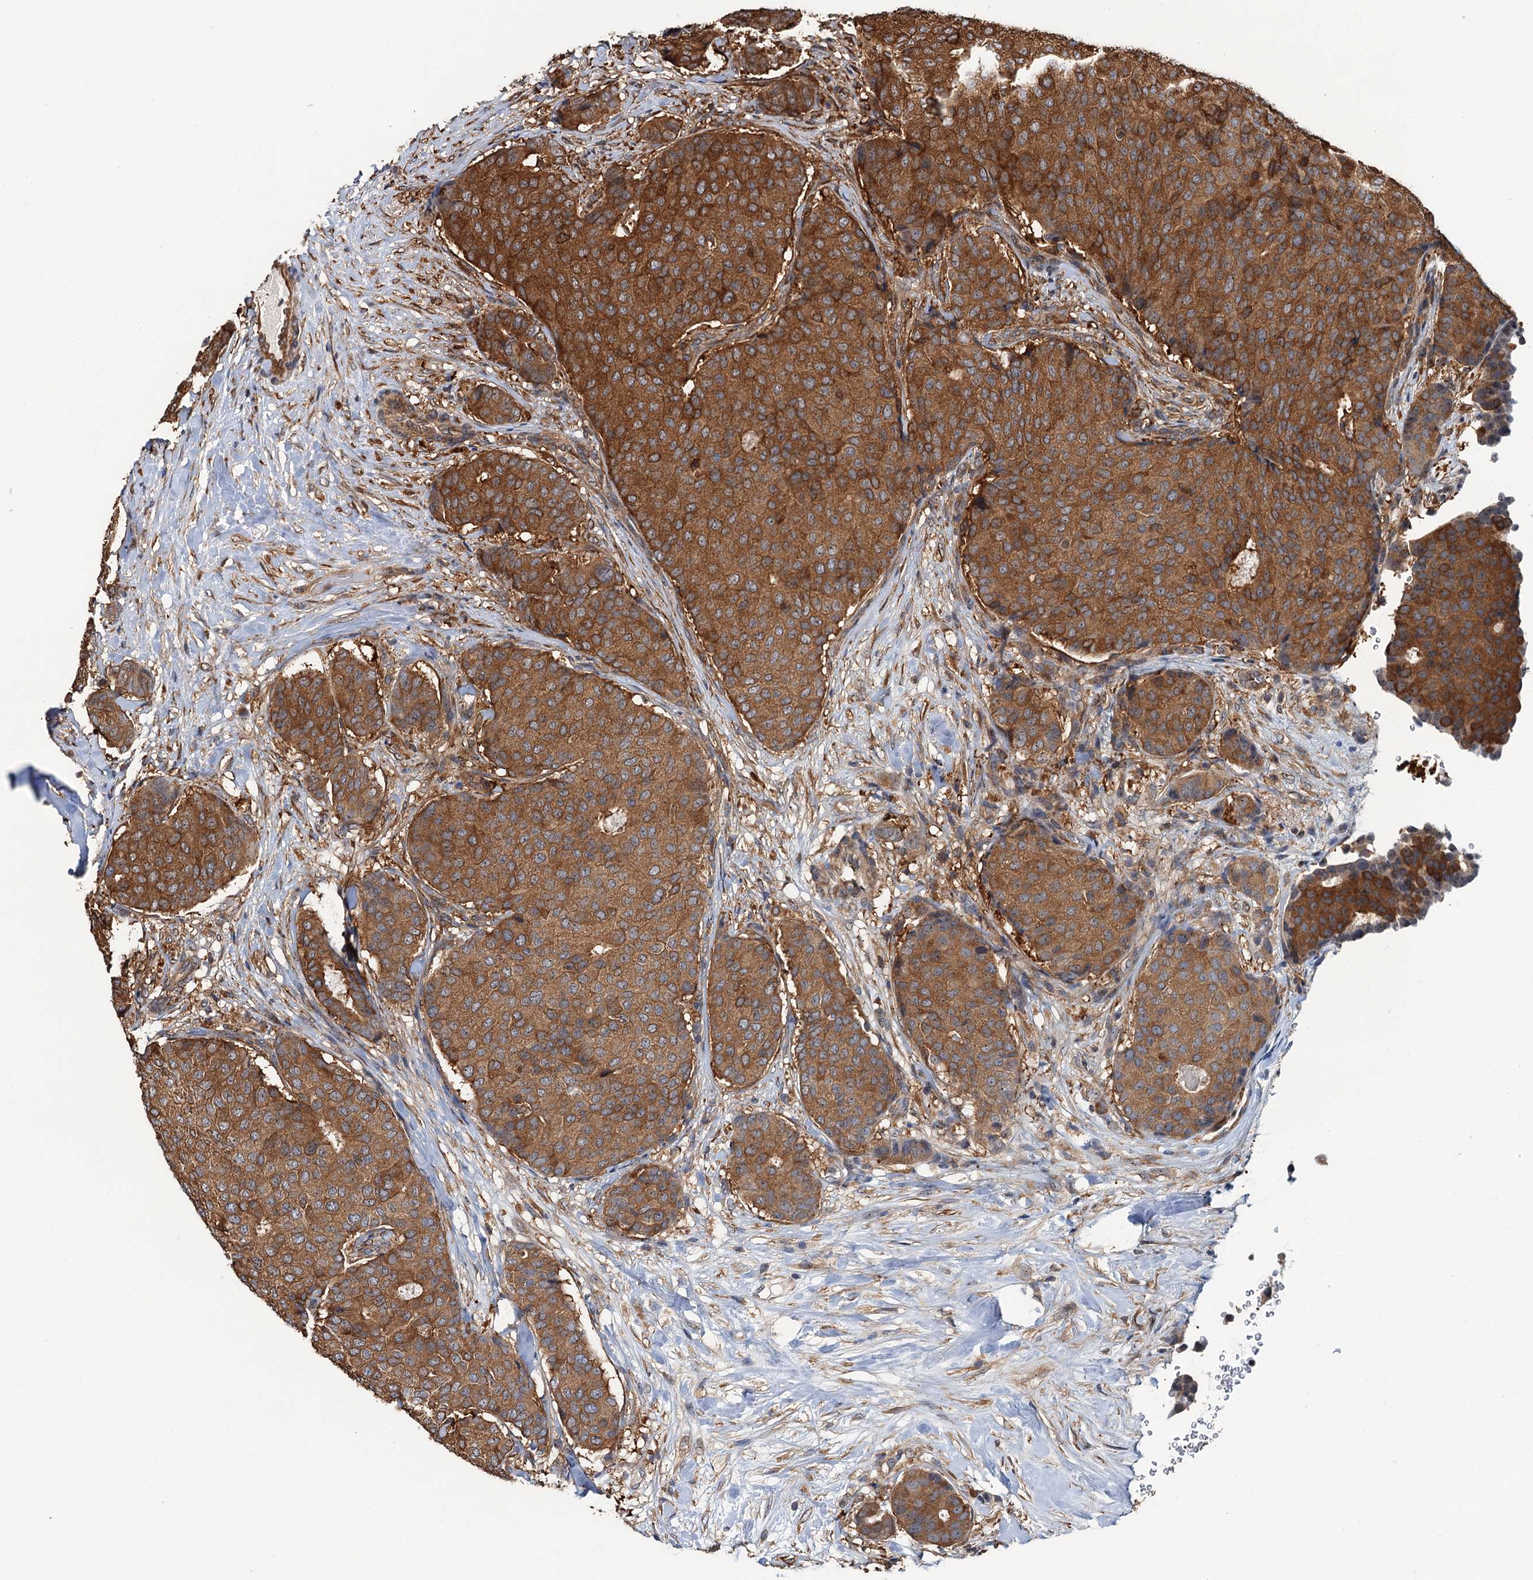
{"staining": {"intensity": "strong", "quantity": ">75%", "location": "cytoplasmic/membranous"}, "tissue": "breast cancer", "cell_type": "Tumor cells", "image_type": "cancer", "snomed": [{"axis": "morphology", "description": "Duct carcinoma"}, {"axis": "topography", "description": "Breast"}], "caption": "An immunohistochemistry (IHC) histopathology image of tumor tissue is shown. Protein staining in brown highlights strong cytoplasmic/membranous positivity in breast cancer within tumor cells. (brown staining indicates protein expression, while blue staining denotes nuclei).", "gene": "USP6NL", "patient": {"sex": "female", "age": 75}}